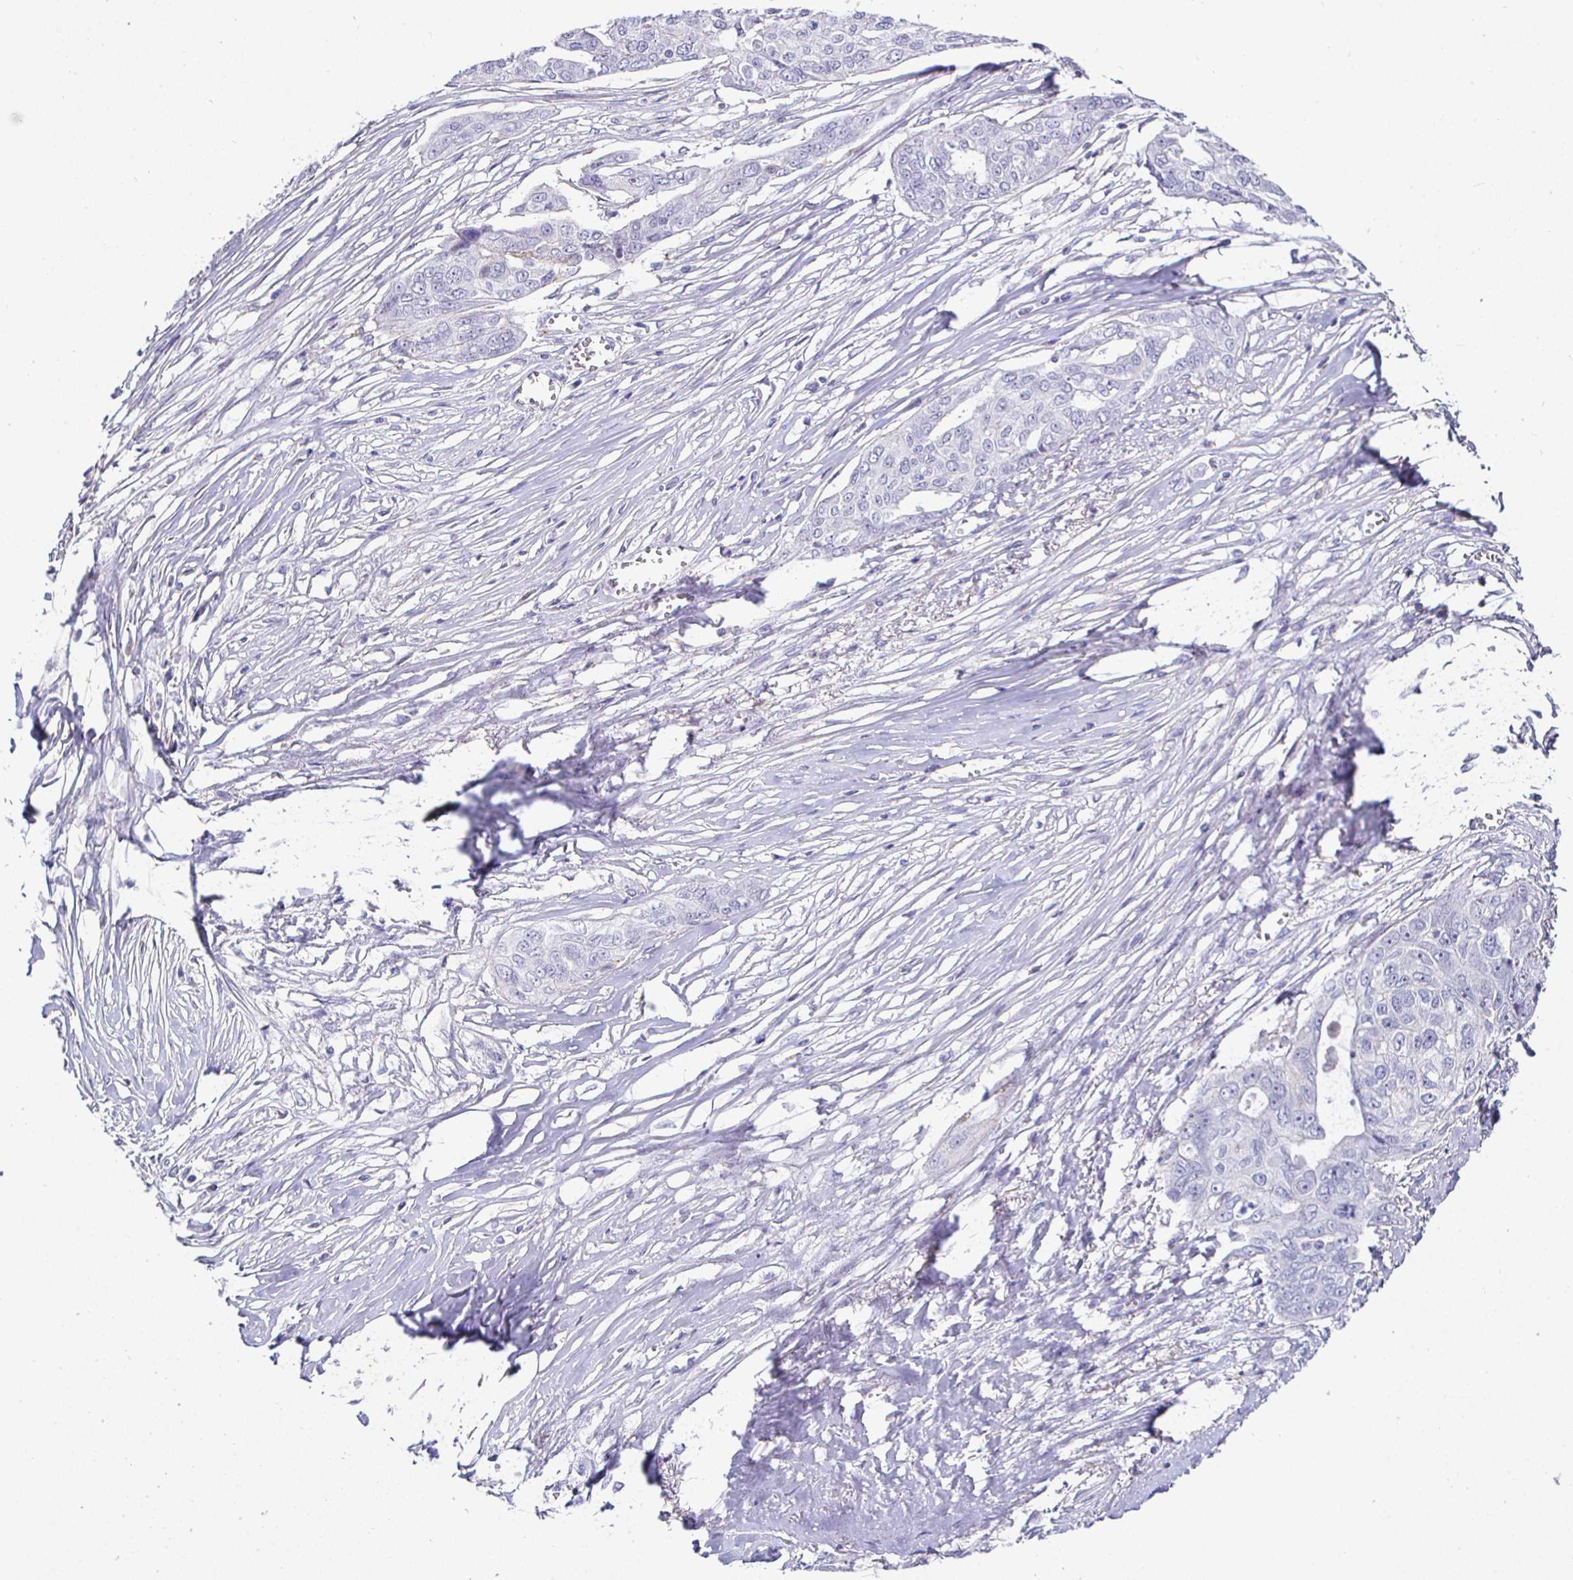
{"staining": {"intensity": "negative", "quantity": "none", "location": "none"}, "tissue": "ovarian cancer", "cell_type": "Tumor cells", "image_type": "cancer", "snomed": [{"axis": "morphology", "description": "Carcinoma, endometroid"}, {"axis": "topography", "description": "Ovary"}], "caption": "Immunohistochemistry of human ovarian cancer (endometroid carcinoma) reveals no expression in tumor cells.", "gene": "SIRPA", "patient": {"sex": "female", "age": 70}}